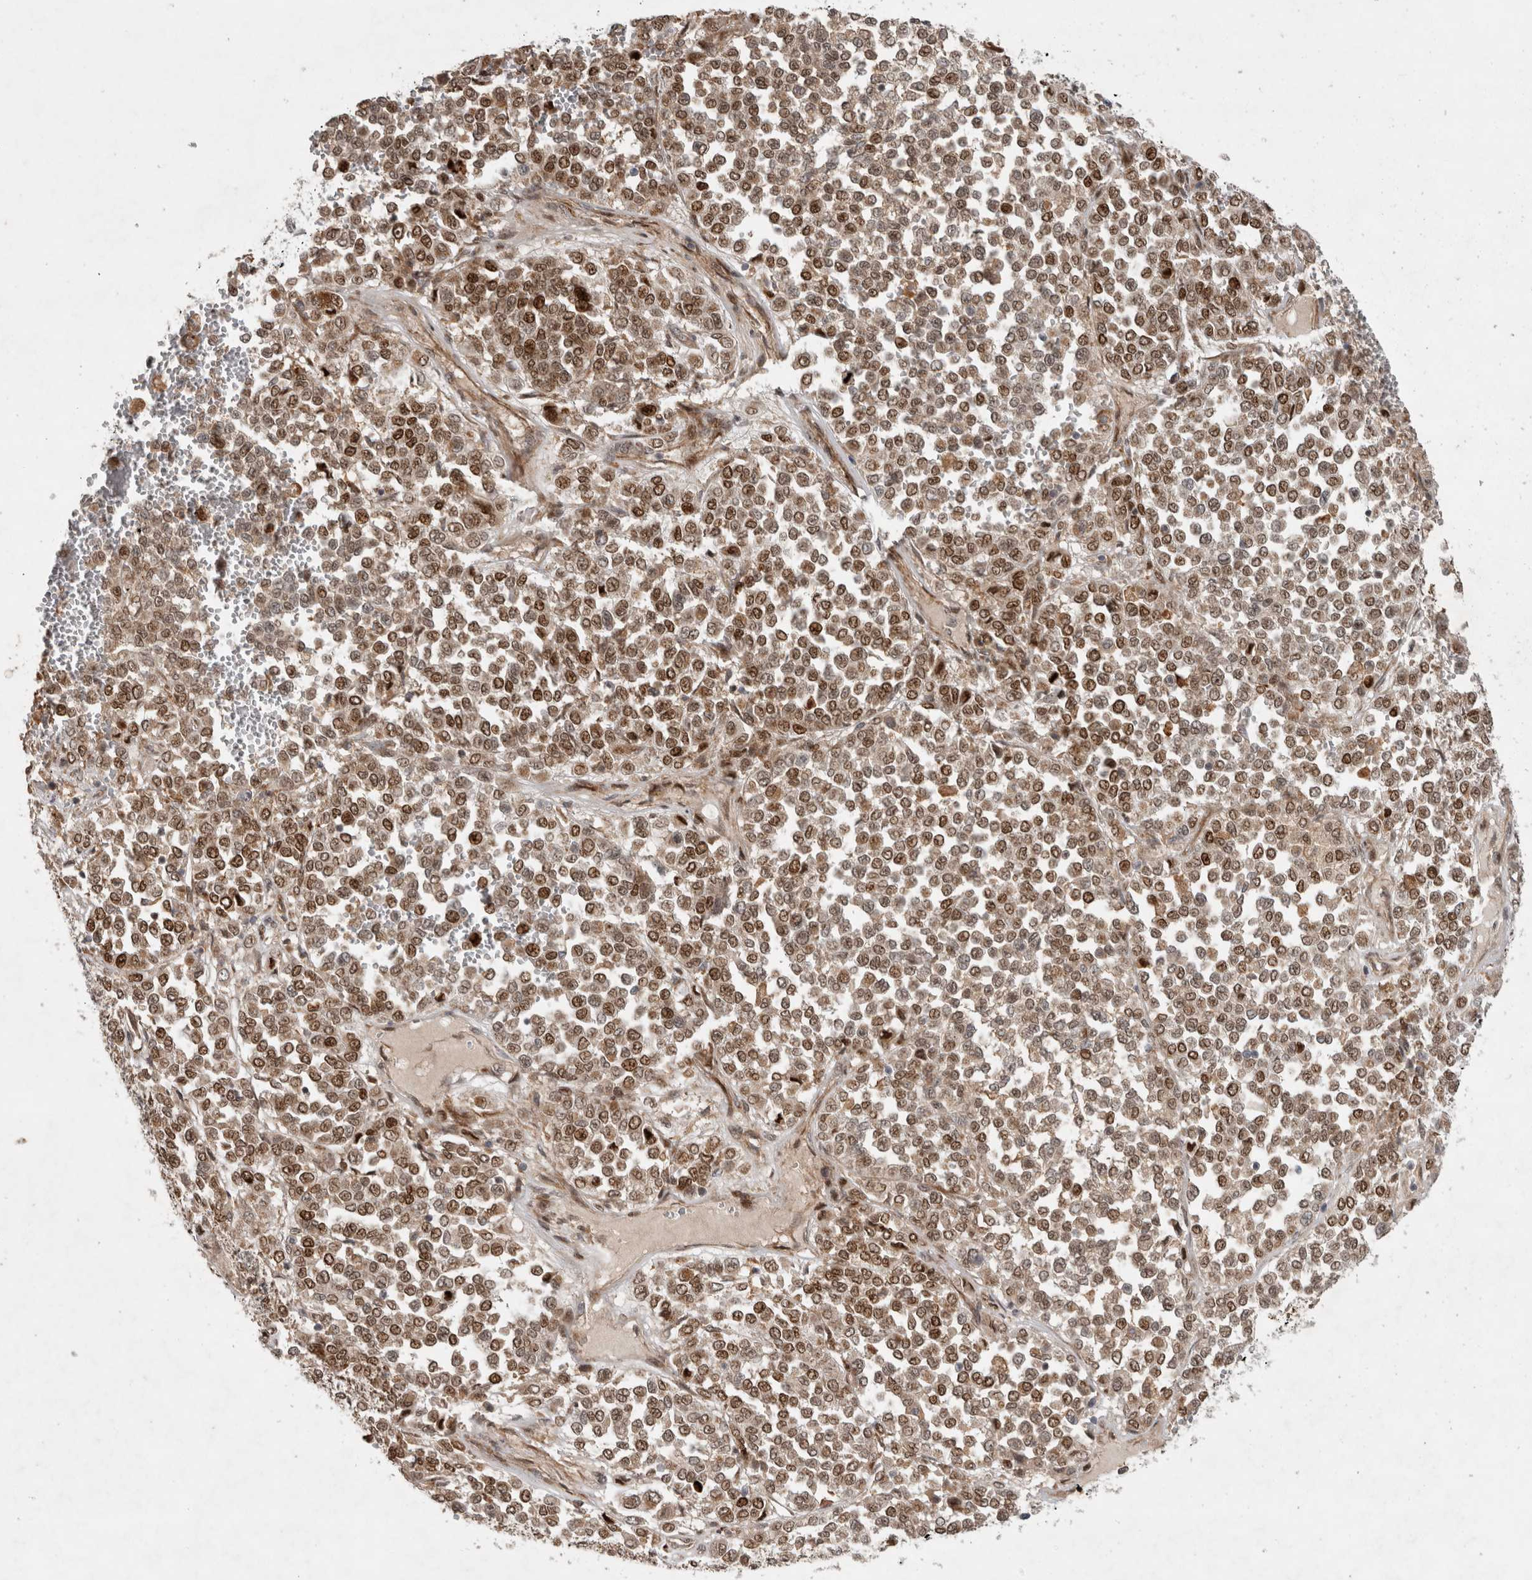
{"staining": {"intensity": "moderate", "quantity": ">75%", "location": "cytoplasmic/membranous,nuclear"}, "tissue": "melanoma", "cell_type": "Tumor cells", "image_type": "cancer", "snomed": [{"axis": "morphology", "description": "Malignant melanoma, Metastatic site"}, {"axis": "topography", "description": "Pancreas"}], "caption": "Tumor cells reveal medium levels of moderate cytoplasmic/membranous and nuclear staining in about >75% of cells in malignant melanoma (metastatic site). The protein is shown in brown color, while the nuclei are stained blue.", "gene": "INSRR", "patient": {"sex": "female", "age": 30}}